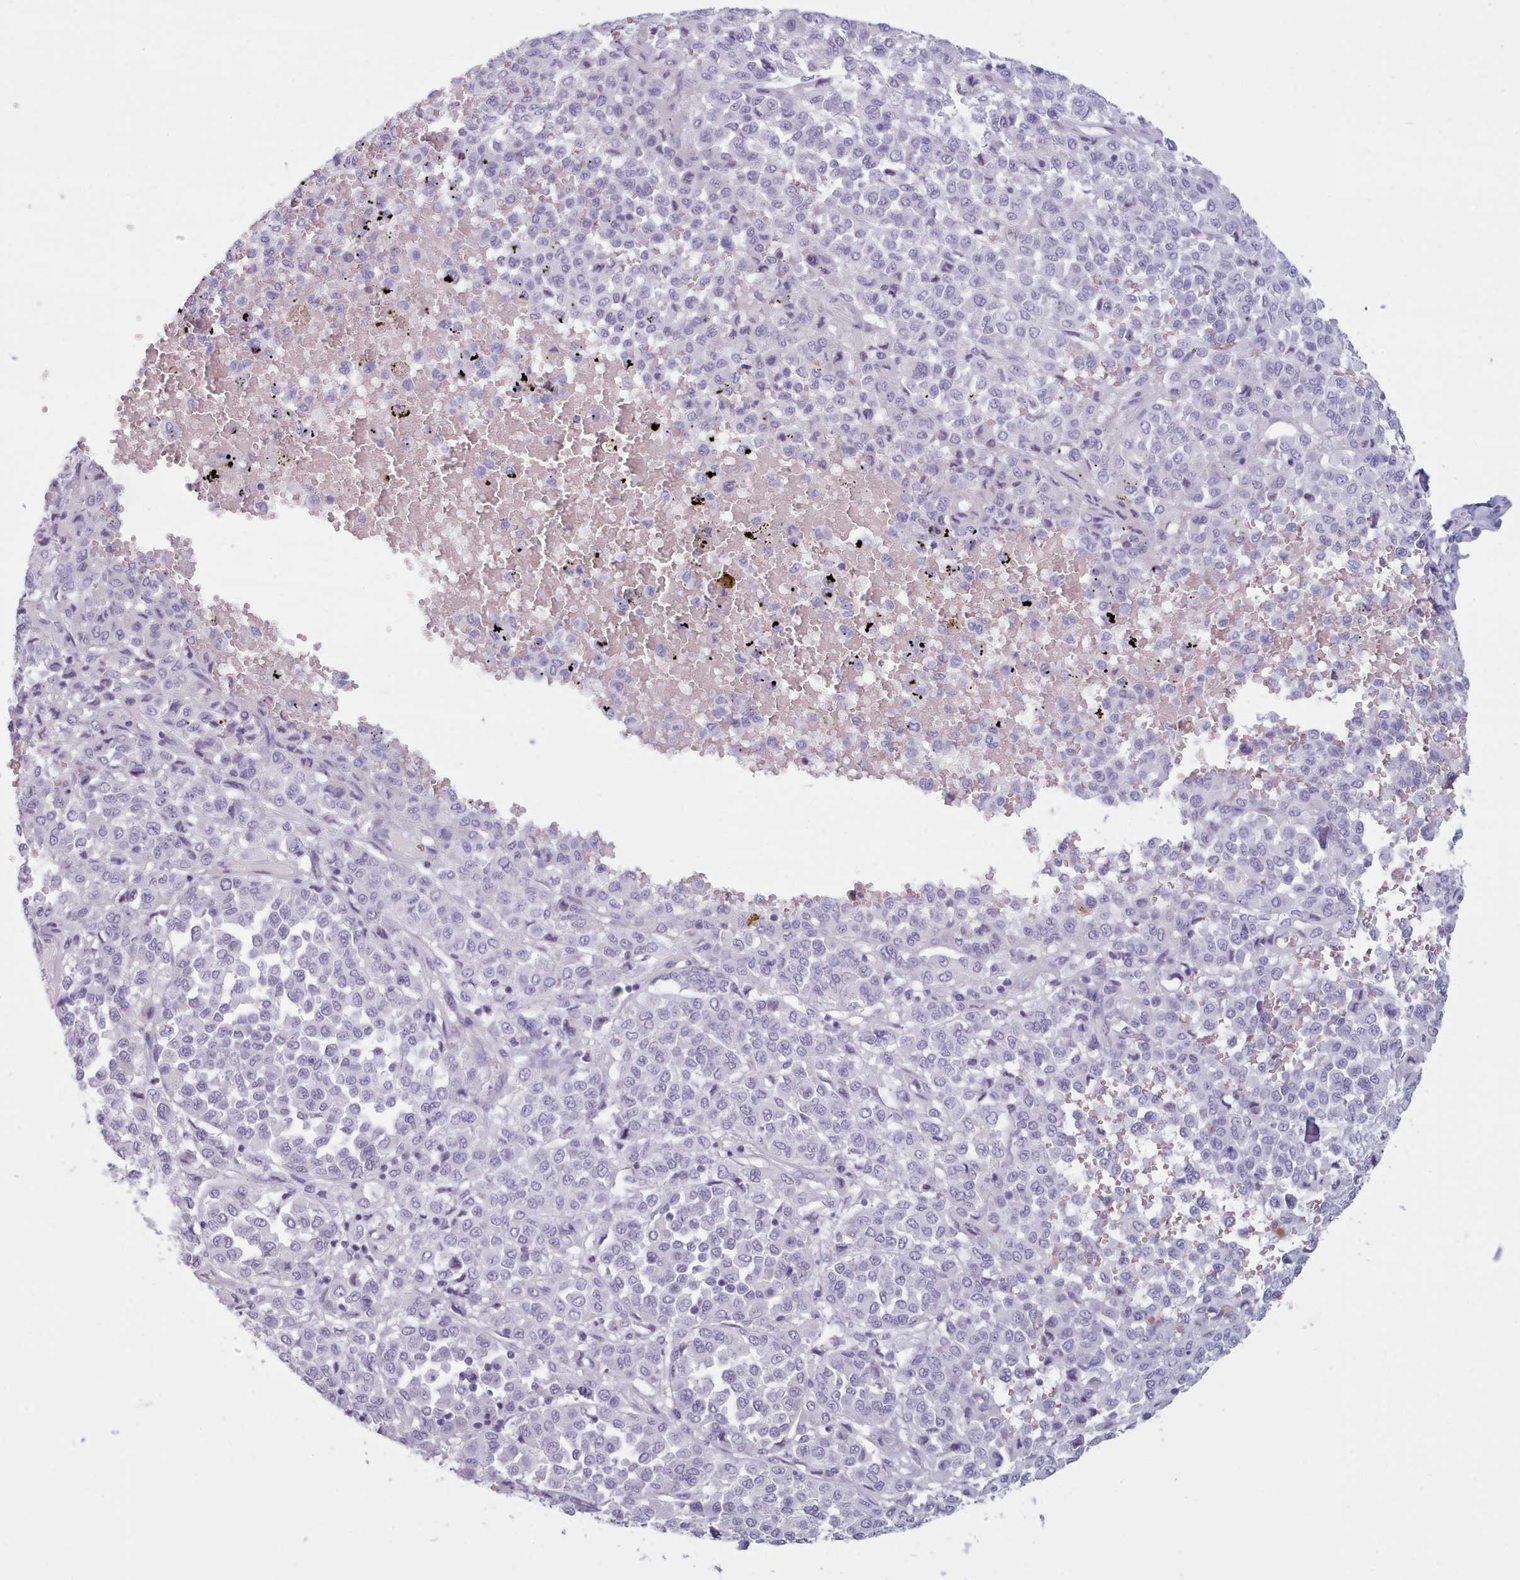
{"staining": {"intensity": "negative", "quantity": "none", "location": "none"}, "tissue": "melanoma", "cell_type": "Tumor cells", "image_type": "cancer", "snomed": [{"axis": "morphology", "description": "Malignant melanoma, Metastatic site"}, {"axis": "topography", "description": "Pancreas"}], "caption": "DAB (3,3'-diaminobenzidine) immunohistochemical staining of human melanoma shows no significant expression in tumor cells.", "gene": "ZNF43", "patient": {"sex": "female", "age": 30}}